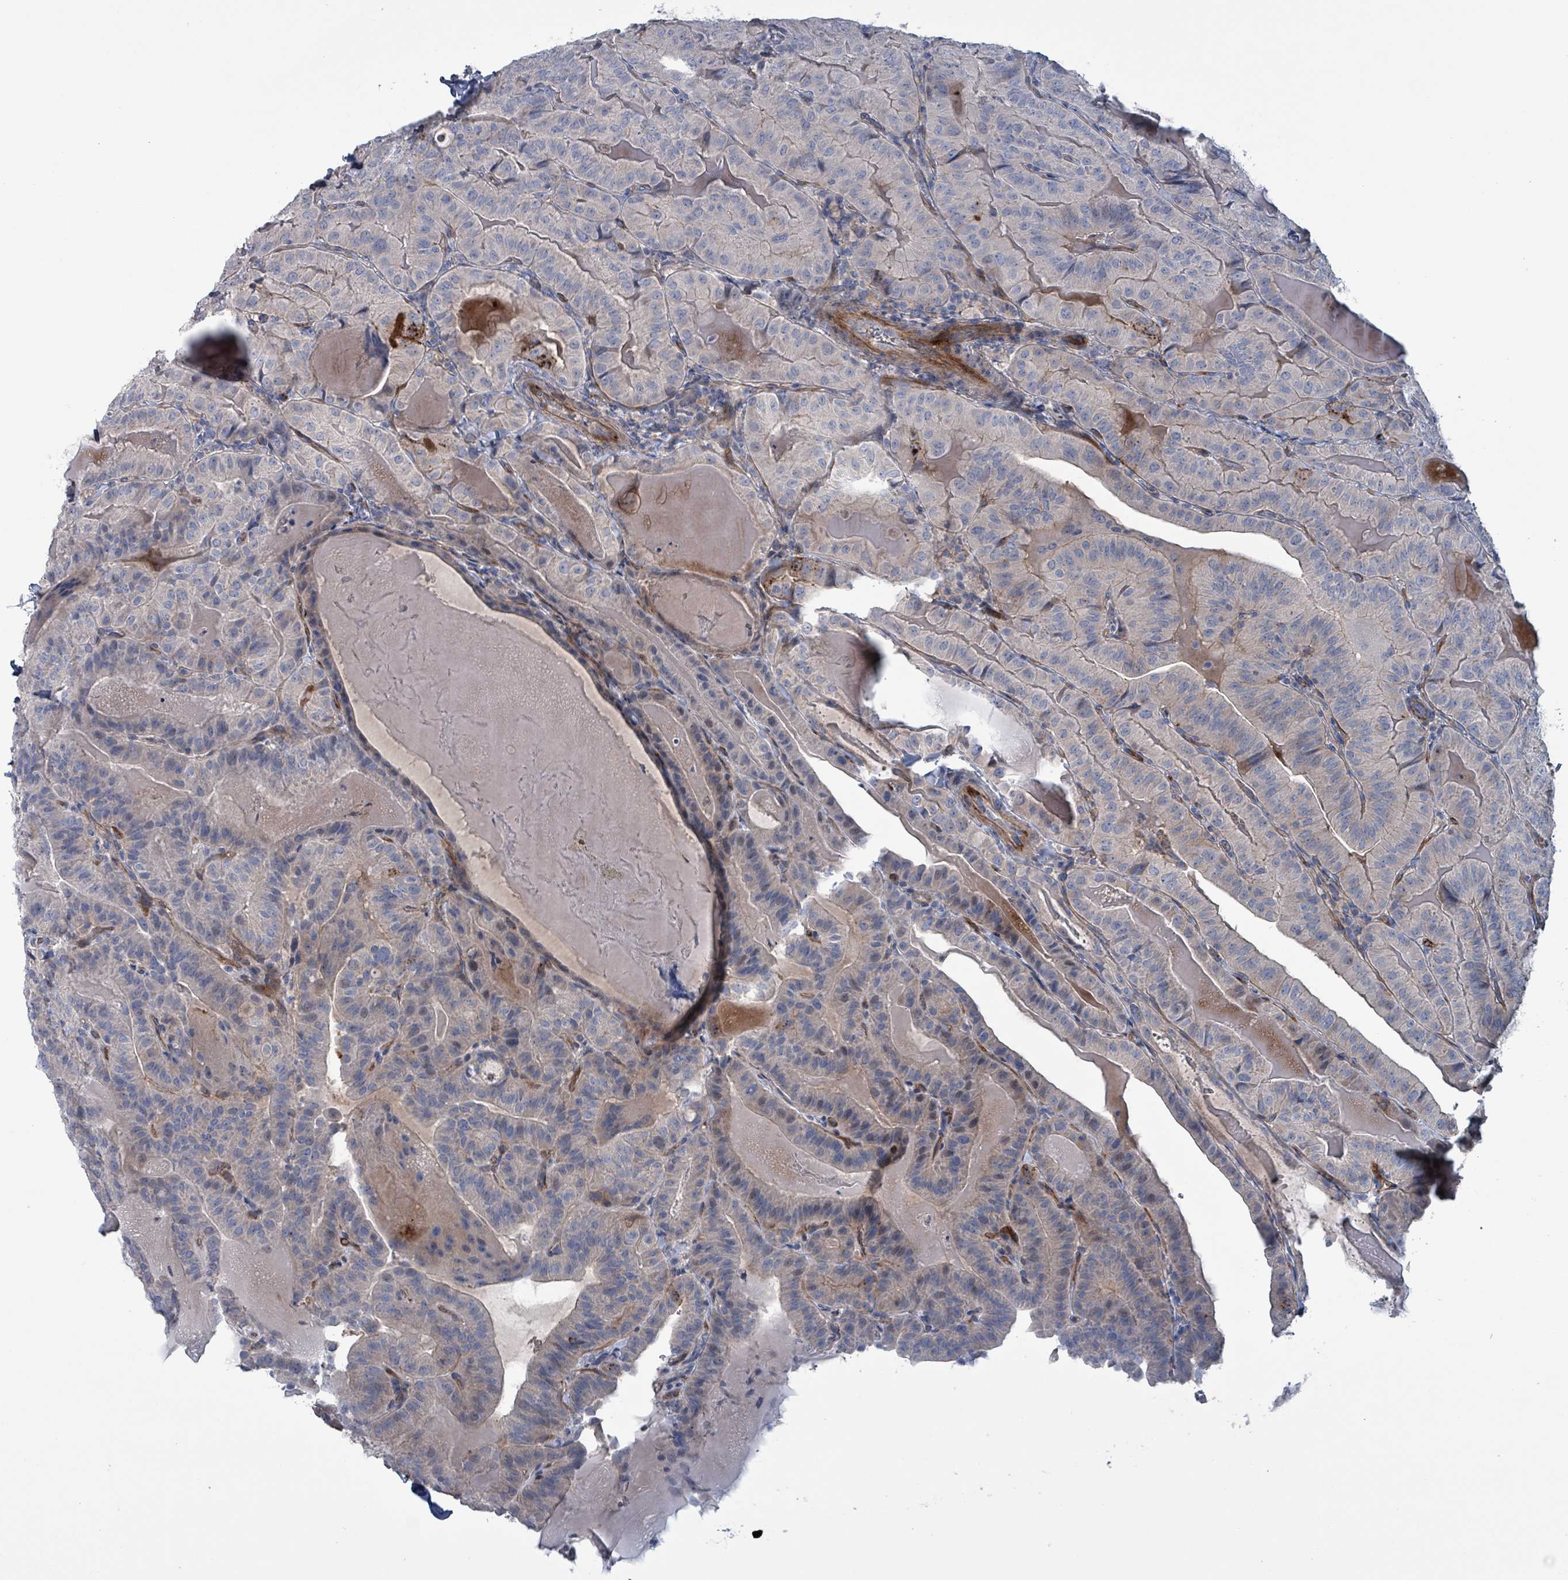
{"staining": {"intensity": "negative", "quantity": "none", "location": "none"}, "tissue": "thyroid cancer", "cell_type": "Tumor cells", "image_type": "cancer", "snomed": [{"axis": "morphology", "description": "Papillary adenocarcinoma, NOS"}, {"axis": "topography", "description": "Thyroid gland"}], "caption": "Immunohistochemistry image of human thyroid cancer stained for a protein (brown), which displays no staining in tumor cells. (Stains: DAB (3,3'-diaminobenzidine) IHC with hematoxylin counter stain, Microscopy: brightfield microscopy at high magnification).", "gene": "TAAR5", "patient": {"sex": "female", "age": 68}}